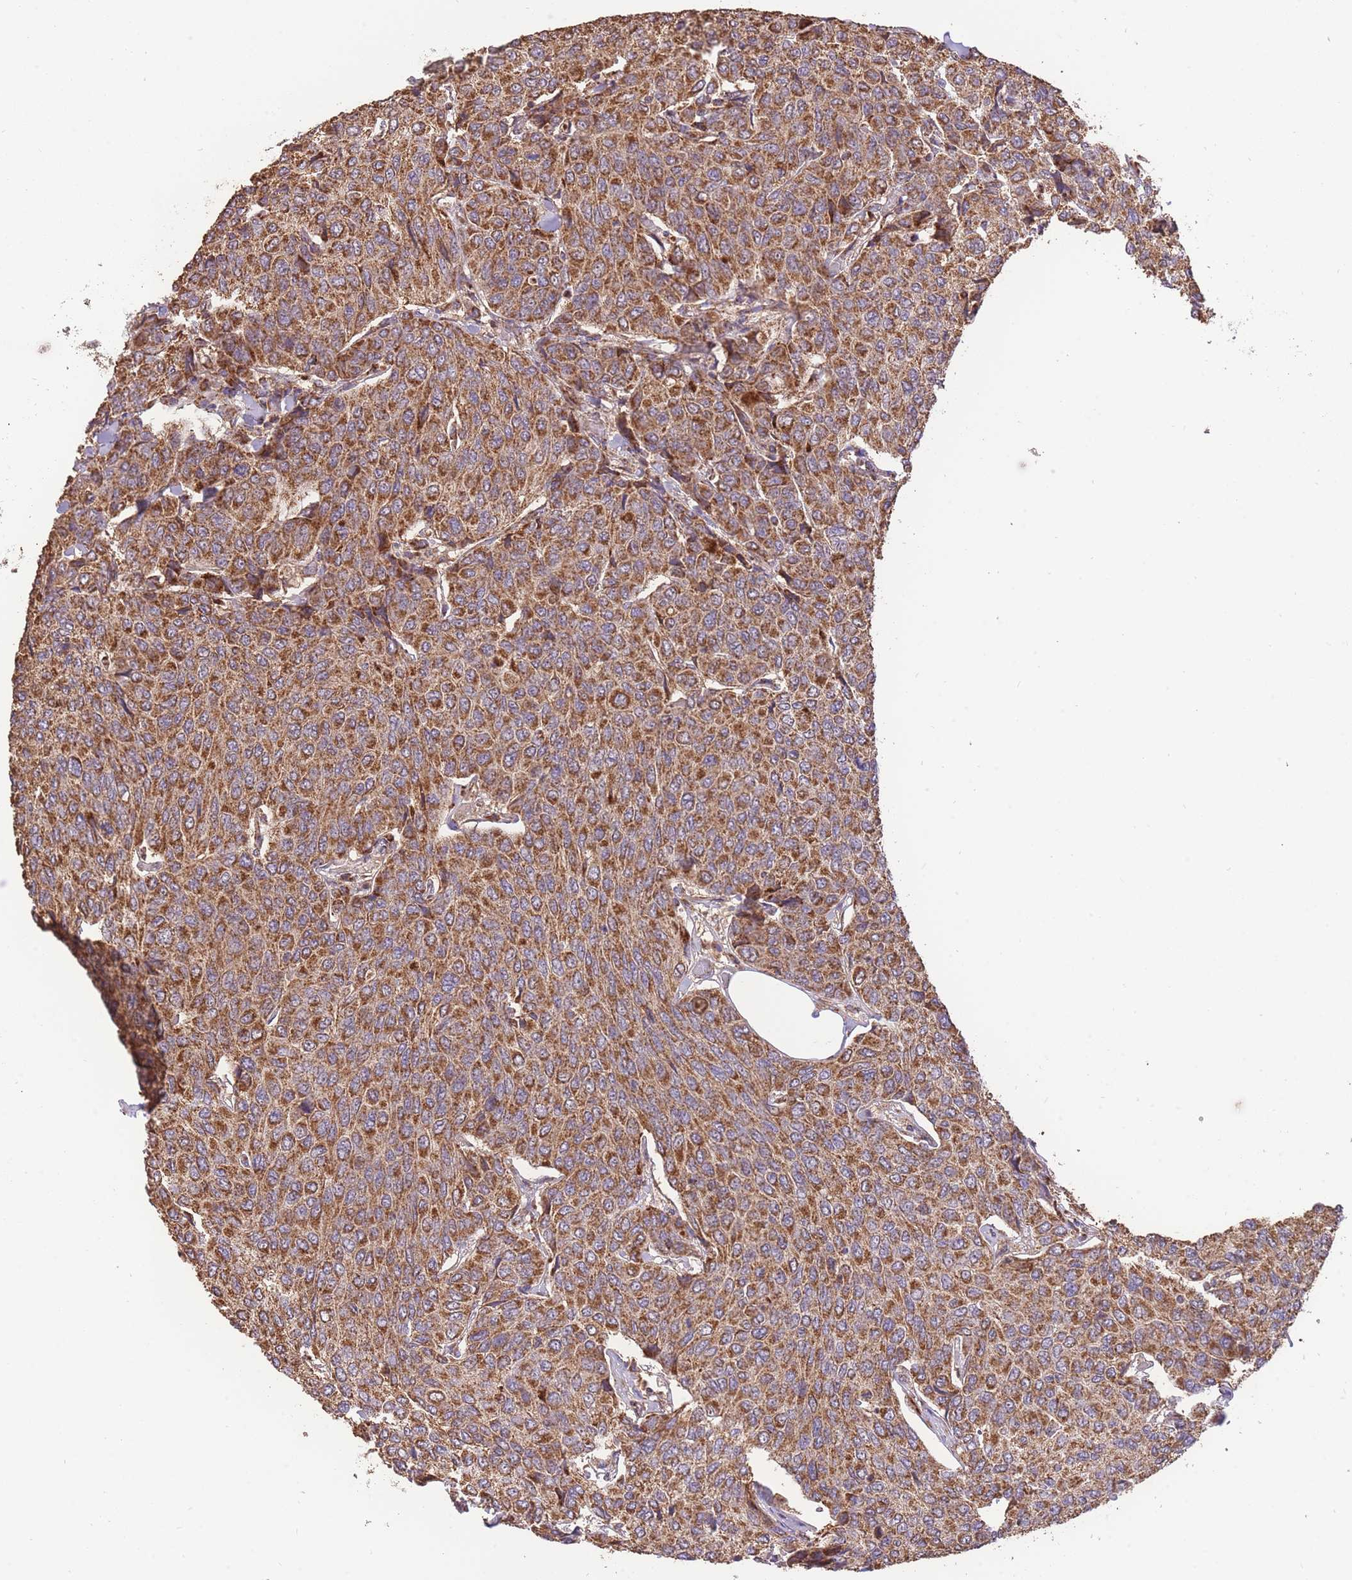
{"staining": {"intensity": "strong", "quantity": ">75%", "location": "cytoplasmic/membranous"}, "tissue": "breast cancer", "cell_type": "Tumor cells", "image_type": "cancer", "snomed": [{"axis": "morphology", "description": "Duct carcinoma"}, {"axis": "topography", "description": "Breast"}], "caption": "The image exhibits staining of infiltrating ductal carcinoma (breast), revealing strong cytoplasmic/membranous protein staining (brown color) within tumor cells. (DAB (3,3'-diaminobenzidine) = brown stain, brightfield microscopy at high magnification).", "gene": "PREP", "patient": {"sex": "female", "age": 55}}